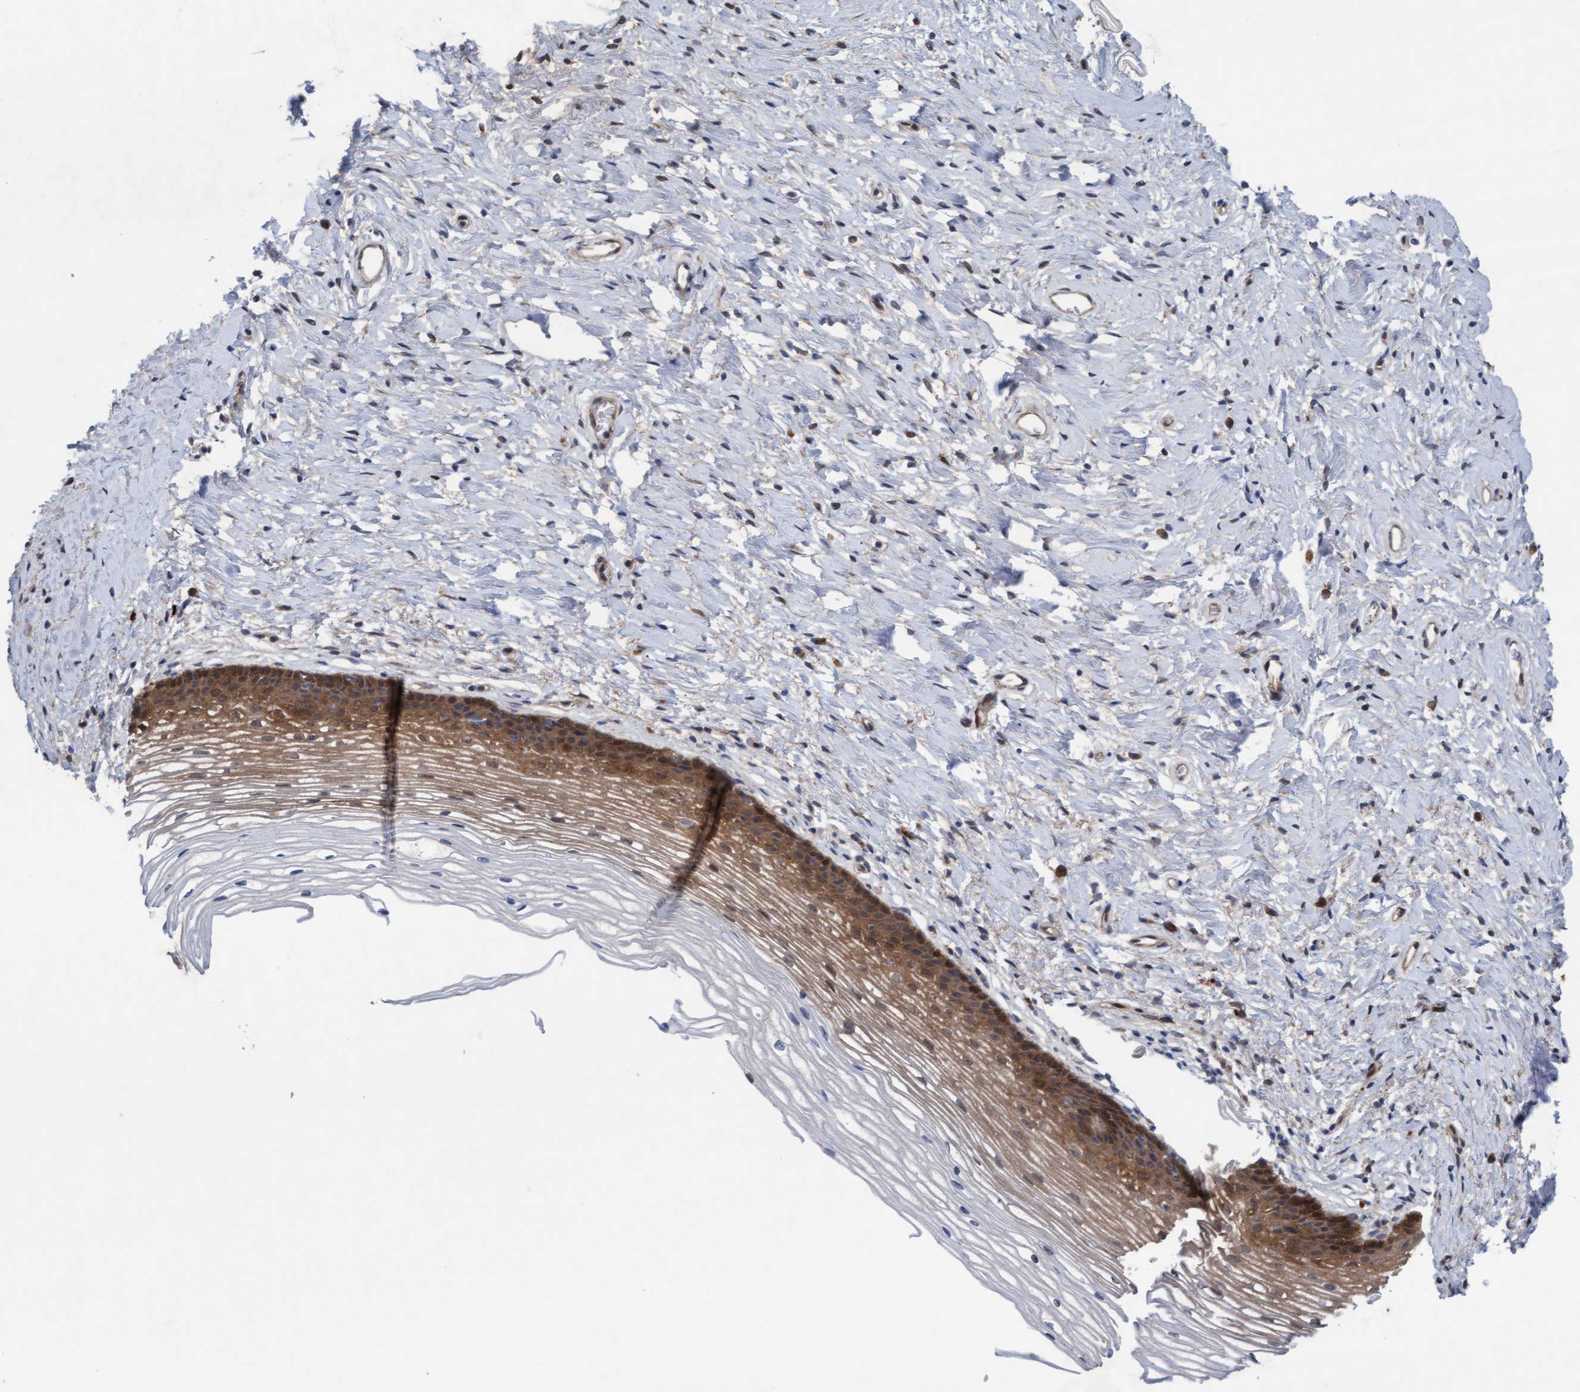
{"staining": {"intensity": "weak", "quantity": ">75%", "location": "cytoplasmic/membranous"}, "tissue": "cervix", "cell_type": "Glandular cells", "image_type": "normal", "snomed": [{"axis": "morphology", "description": "Normal tissue, NOS"}, {"axis": "topography", "description": "Cervix"}], "caption": "This photomicrograph shows immunohistochemistry staining of unremarkable human cervix, with low weak cytoplasmic/membranous expression in about >75% of glandular cells.", "gene": "PLCD1", "patient": {"sex": "female", "age": 77}}